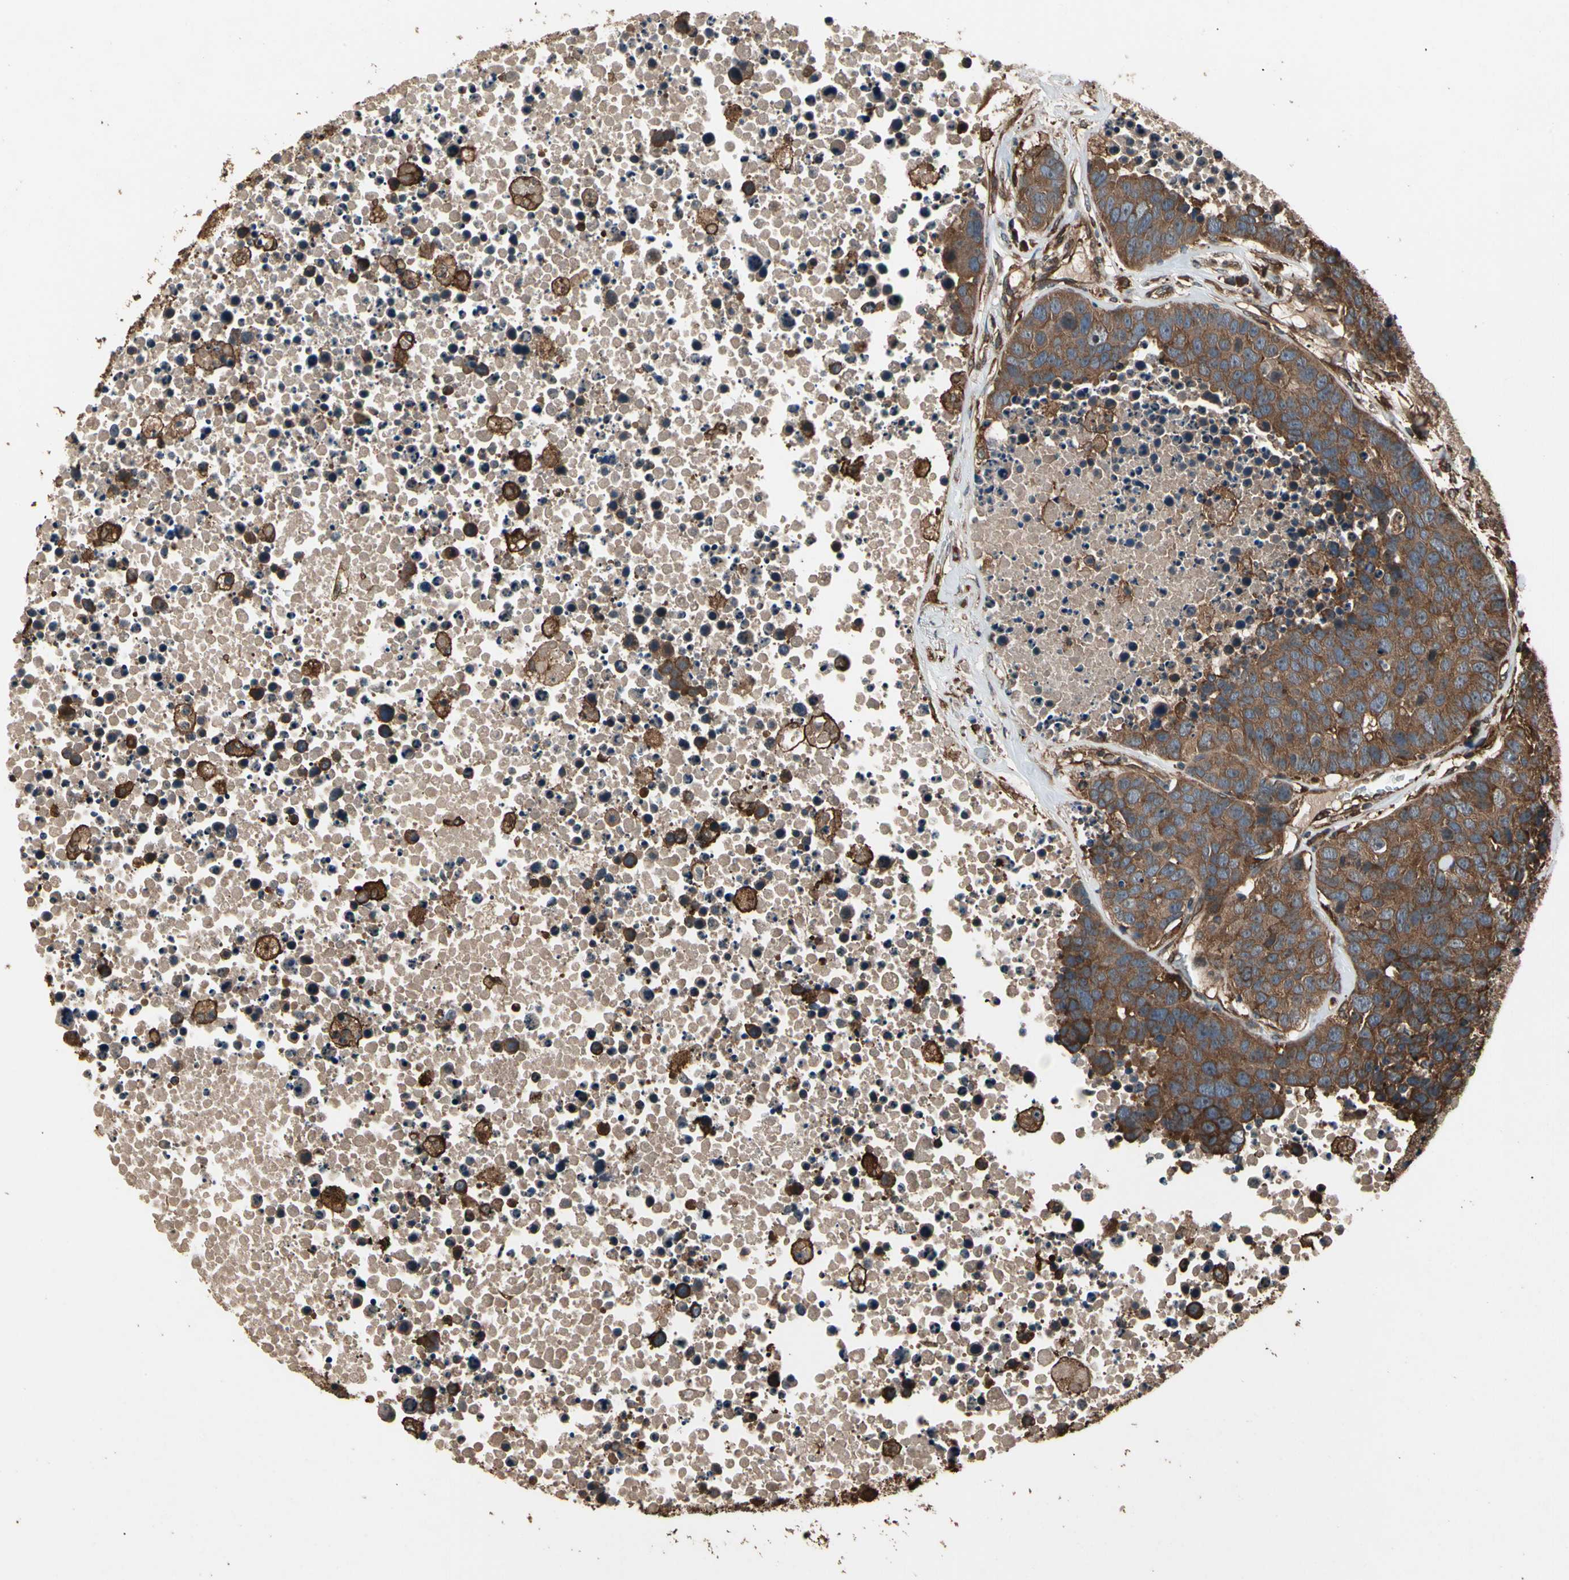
{"staining": {"intensity": "strong", "quantity": ">75%", "location": "cytoplasmic/membranous"}, "tissue": "carcinoid", "cell_type": "Tumor cells", "image_type": "cancer", "snomed": [{"axis": "morphology", "description": "Carcinoid, malignant, NOS"}, {"axis": "topography", "description": "Lung"}], "caption": "Protein analysis of malignant carcinoid tissue demonstrates strong cytoplasmic/membranous expression in approximately >75% of tumor cells.", "gene": "AGBL2", "patient": {"sex": "male", "age": 60}}